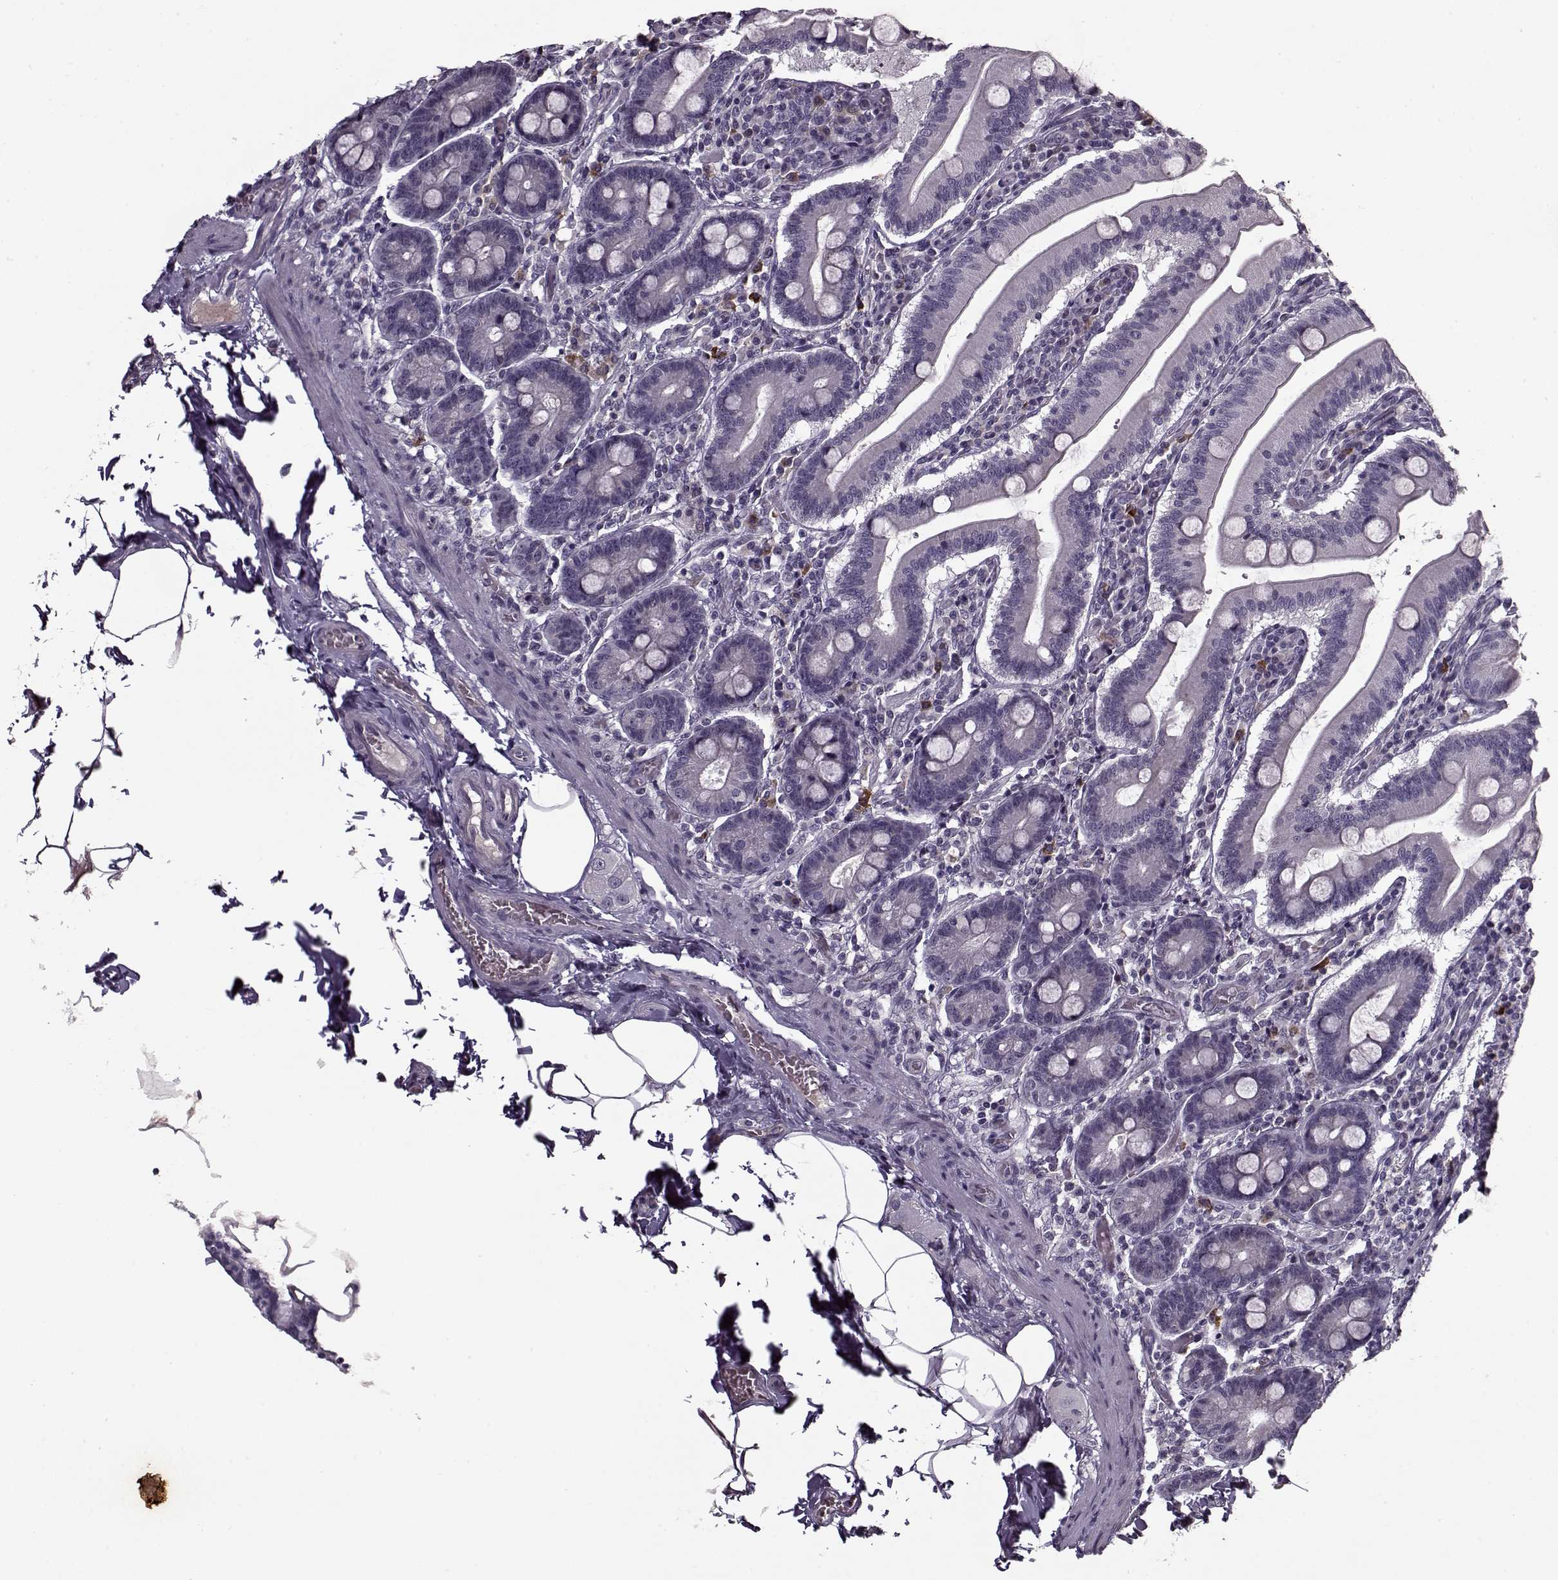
{"staining": {"intensity": "negative", "quantity": "none", "location": "none"}, "tissue": "small intestine", "cell_type": "Glandular cells", "image_type": "normal", "snomed": [{"axis": "morphology", "description": "Normal tissue, NOS"}, {"axis": "topography", "description": "Small intestine"}], "caption": "High power microscopy micrograph of an immunohistochemistry photomicrograph of normal small intestine, revealing no significant expression in glandular cells.", "gene": "KRT9", "patient": {"sex": "male", "age": 37}}